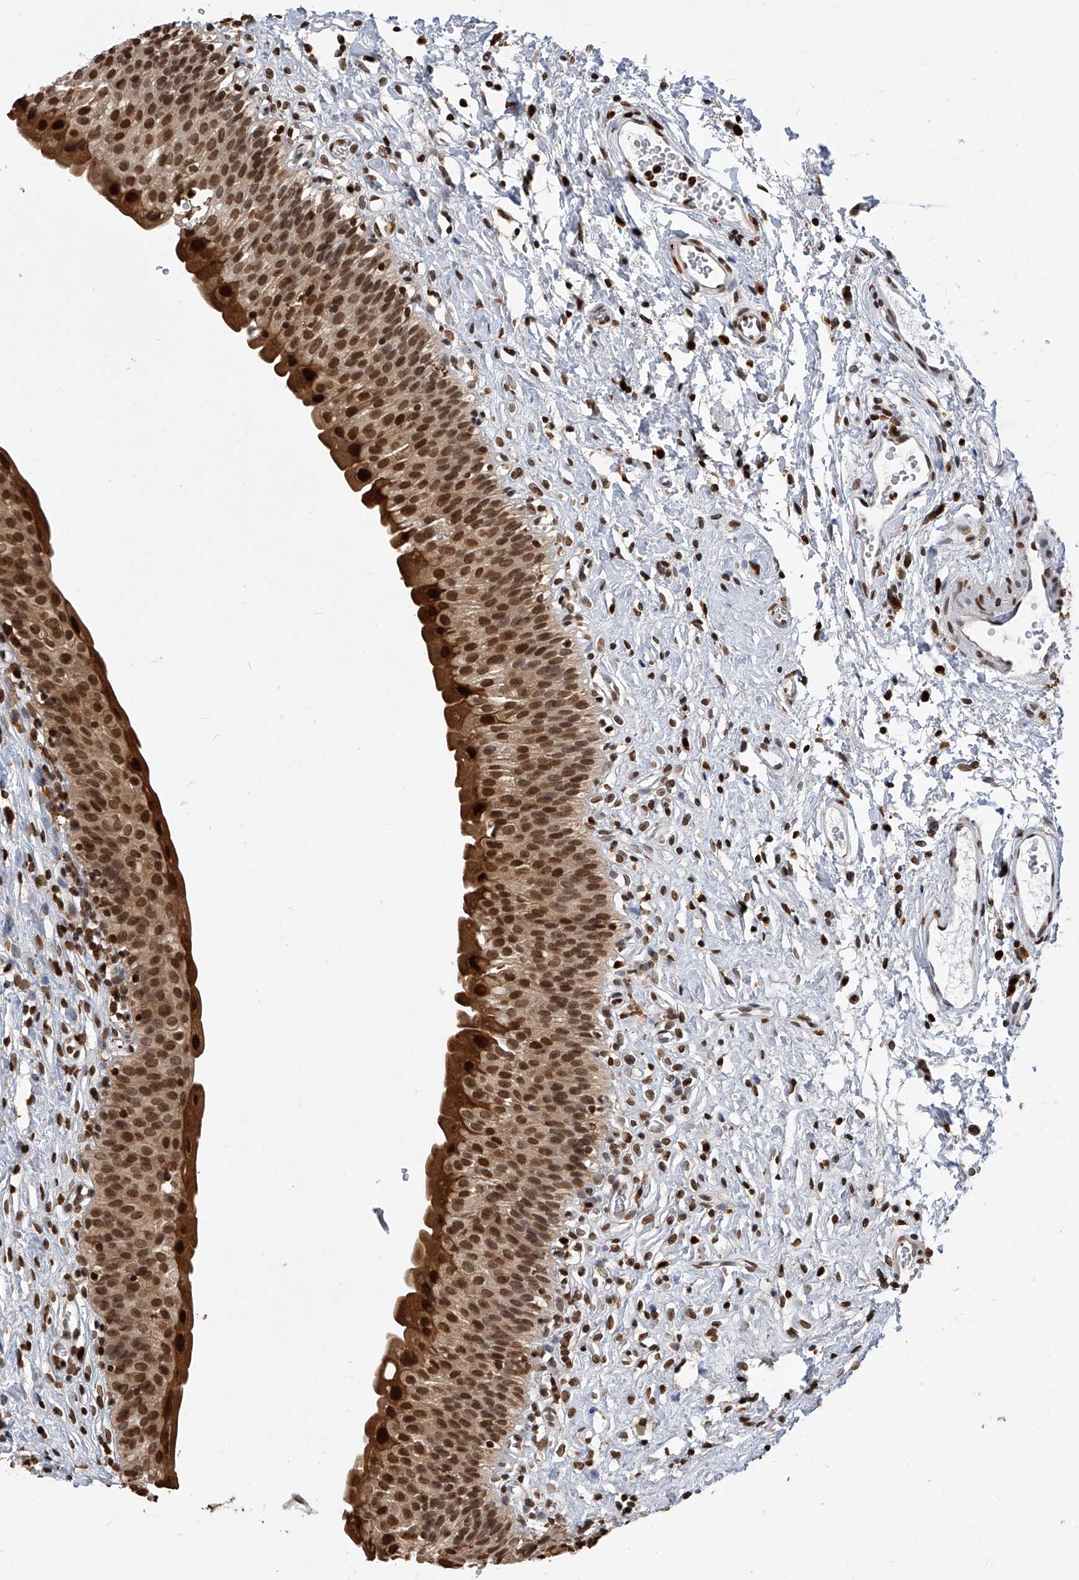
{"staining": {"intensity": "strong", "quantity": ">75%", "location": "cytoplasmic/membranous,nuclear"}, "tissue": "urinary bladder", "cell_type": "Urothelial cells", "image_type": "normal", "snomed": [{"axis": "morphology", "description": "Normal tissue, NOS"}, {"axis": "topography", "description": "Urinary bladder"}], "caption": "An immunohistochemistry image of benign tissue is shown. Protein staining in brown labels strong cytoplasmic/membranous,nuclear positivity in urinary bladder within urothelial cells.", "gene": "CFAP410", "patient": {"sex": "male", "age": 51}}